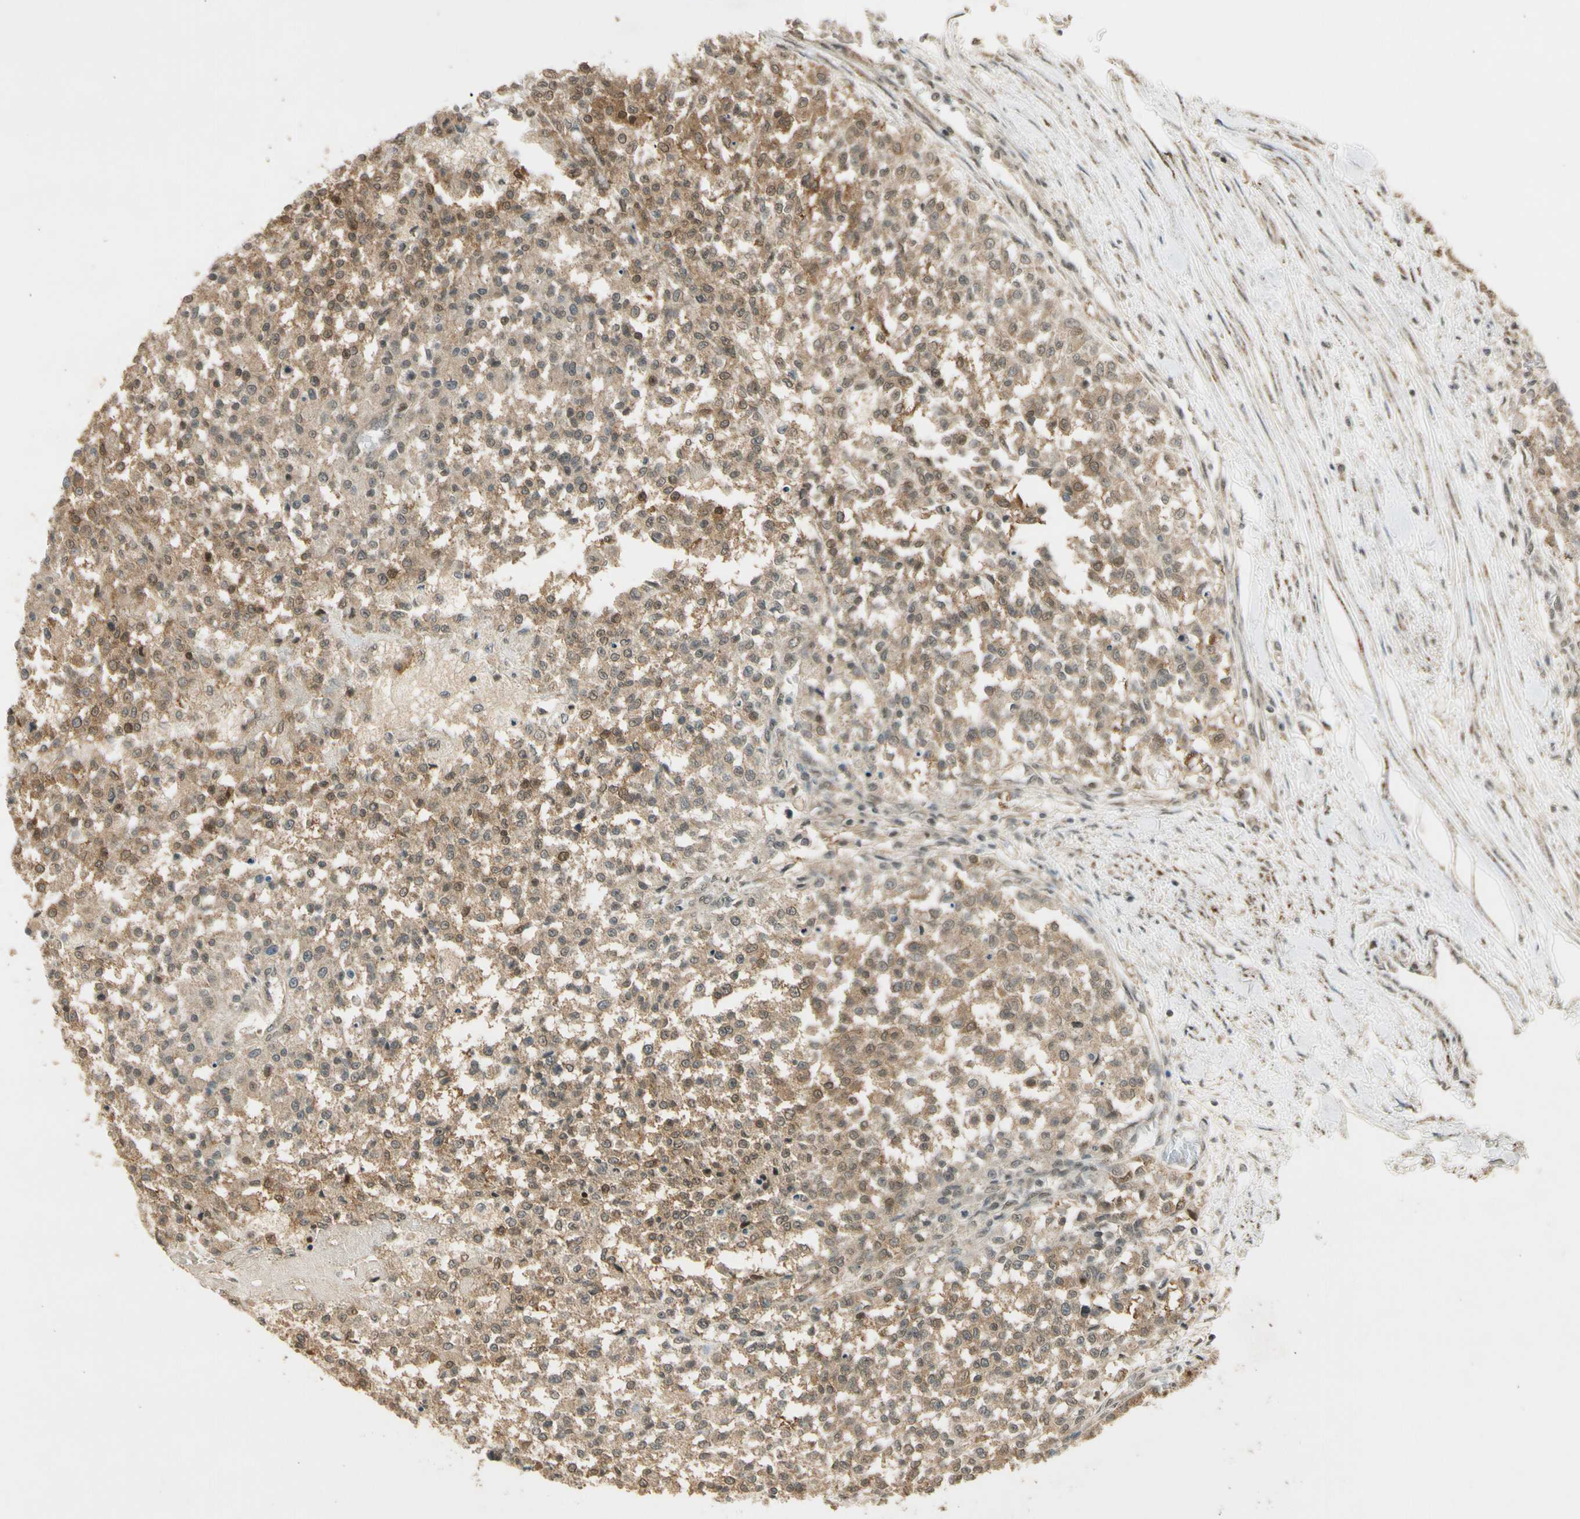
{"staining": {"intensity": "weak", "quantity": ">75%", "location": "cytoplasmic/membranous"}, "tissue": "testis cancer", "cell_type": "Tumor cells", "image_type": "cancer", "snomed": [{"axis": "morphology", "description": "Seminoma, NOS"}, {"axis": "topography", "description": "Testis"}], "caption": "About >75% of tumor cells in testis seminoma display weak cytoplasmic/membranous protein expression as visualized by brown immunohistochemical staining.", "gene": "ZNF135", "patient": {"sex": "male", "age": 59}}